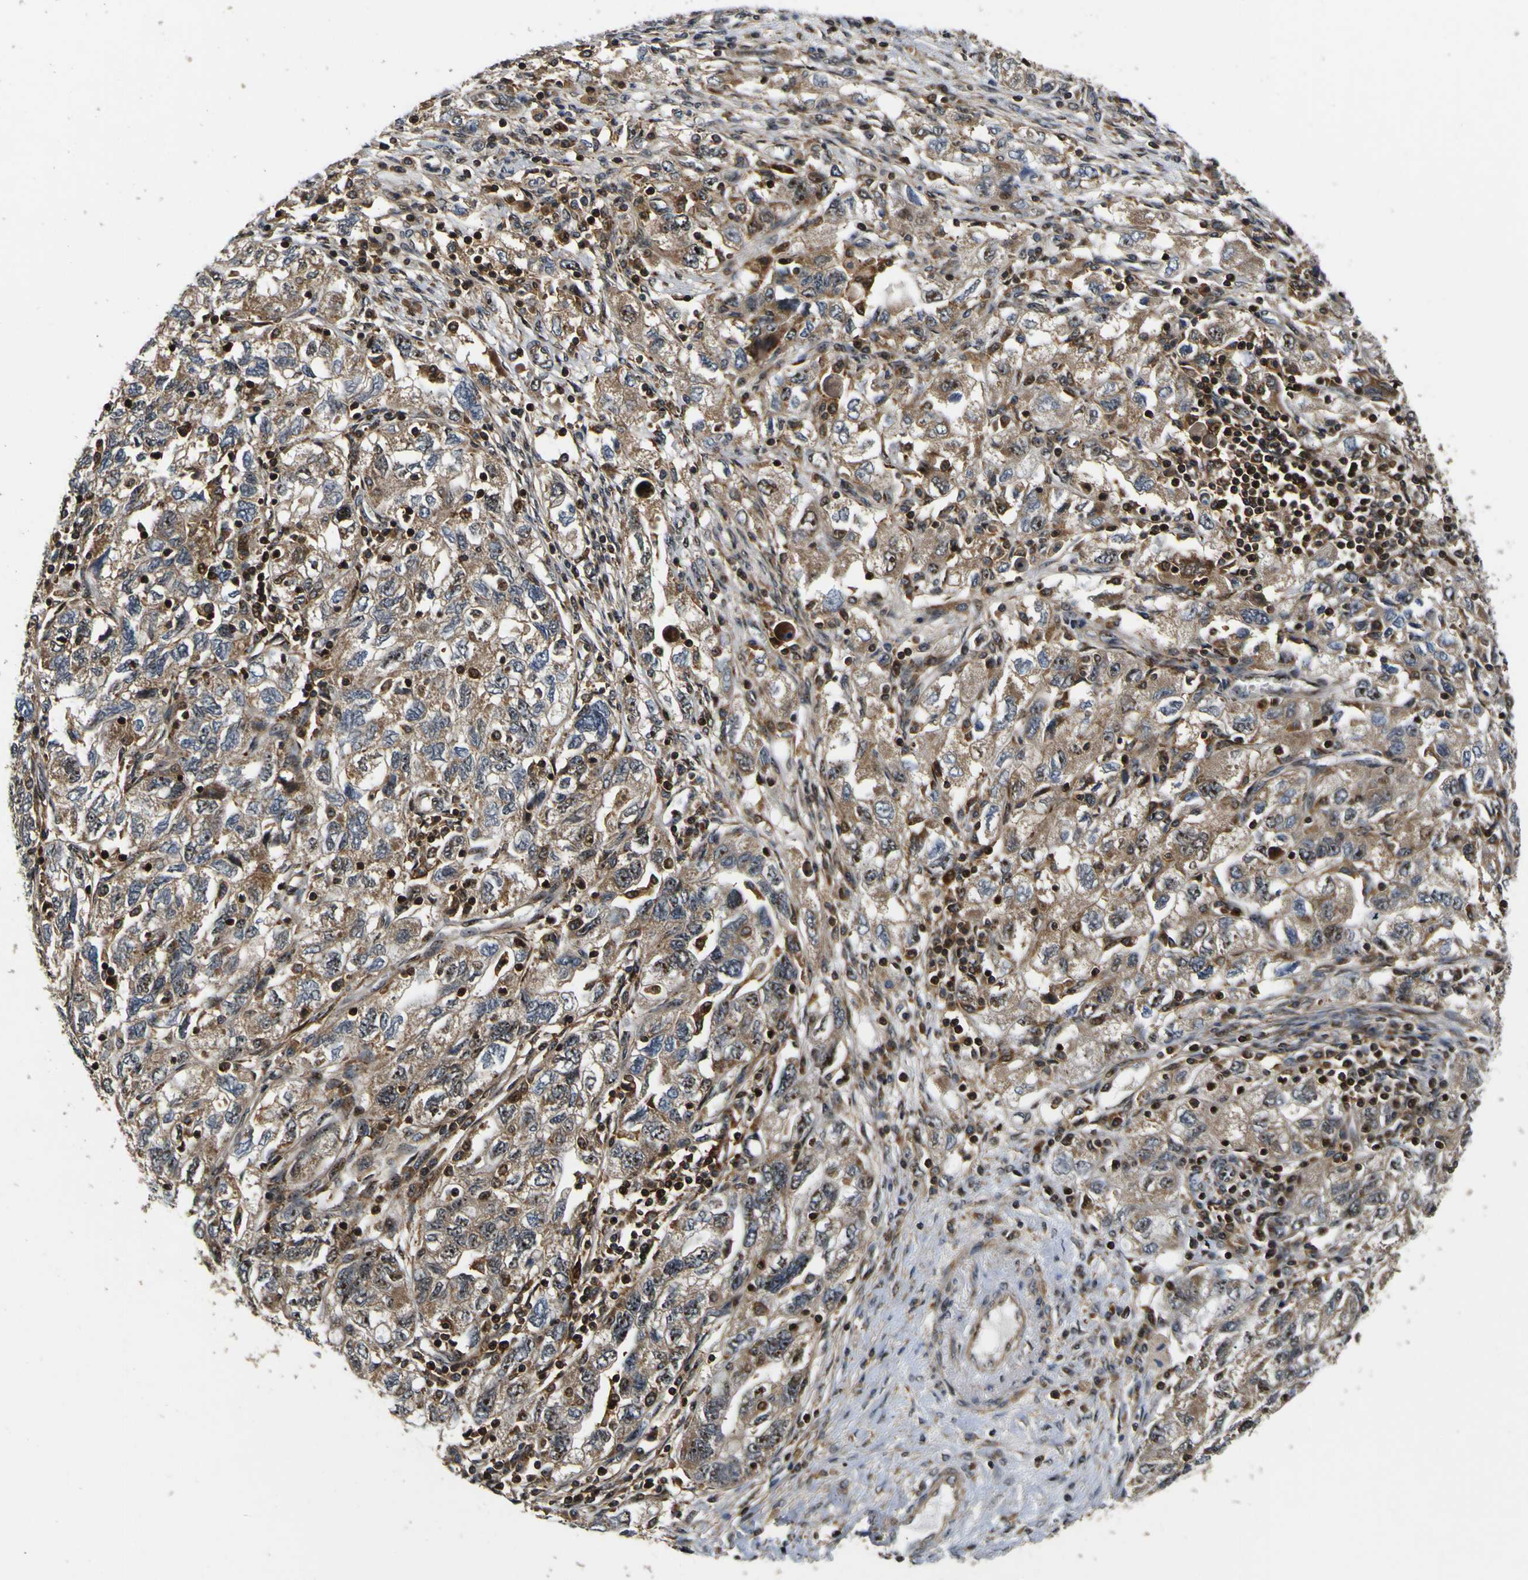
{"staining": {"intensity": "moderate", "quantity": ">75%", "location": "cytoplasmic/membranous"}, "tissue": "ovarian cancer", "cell_type": "Tumor cells", "image_type": "cancer", "snomed": [{"axis": "morphology", "description": "Carcinoma, NOS"}, {"axis": "morphology", "description": "Cystadenocarcinoma, serous, NOS"}, {"axis": "topography", "description": "Ovary"}], "caption": "DAB (3,3'-diaminobenzidine) immunohistochemical staining of ovarian serous cystadenocarcinoma shows moderate cytoplasmic/membranous protein positivity in about >75% of tumor cells.", "gene": "LRP4", "patient": {"sex": "female", "age": 69}}